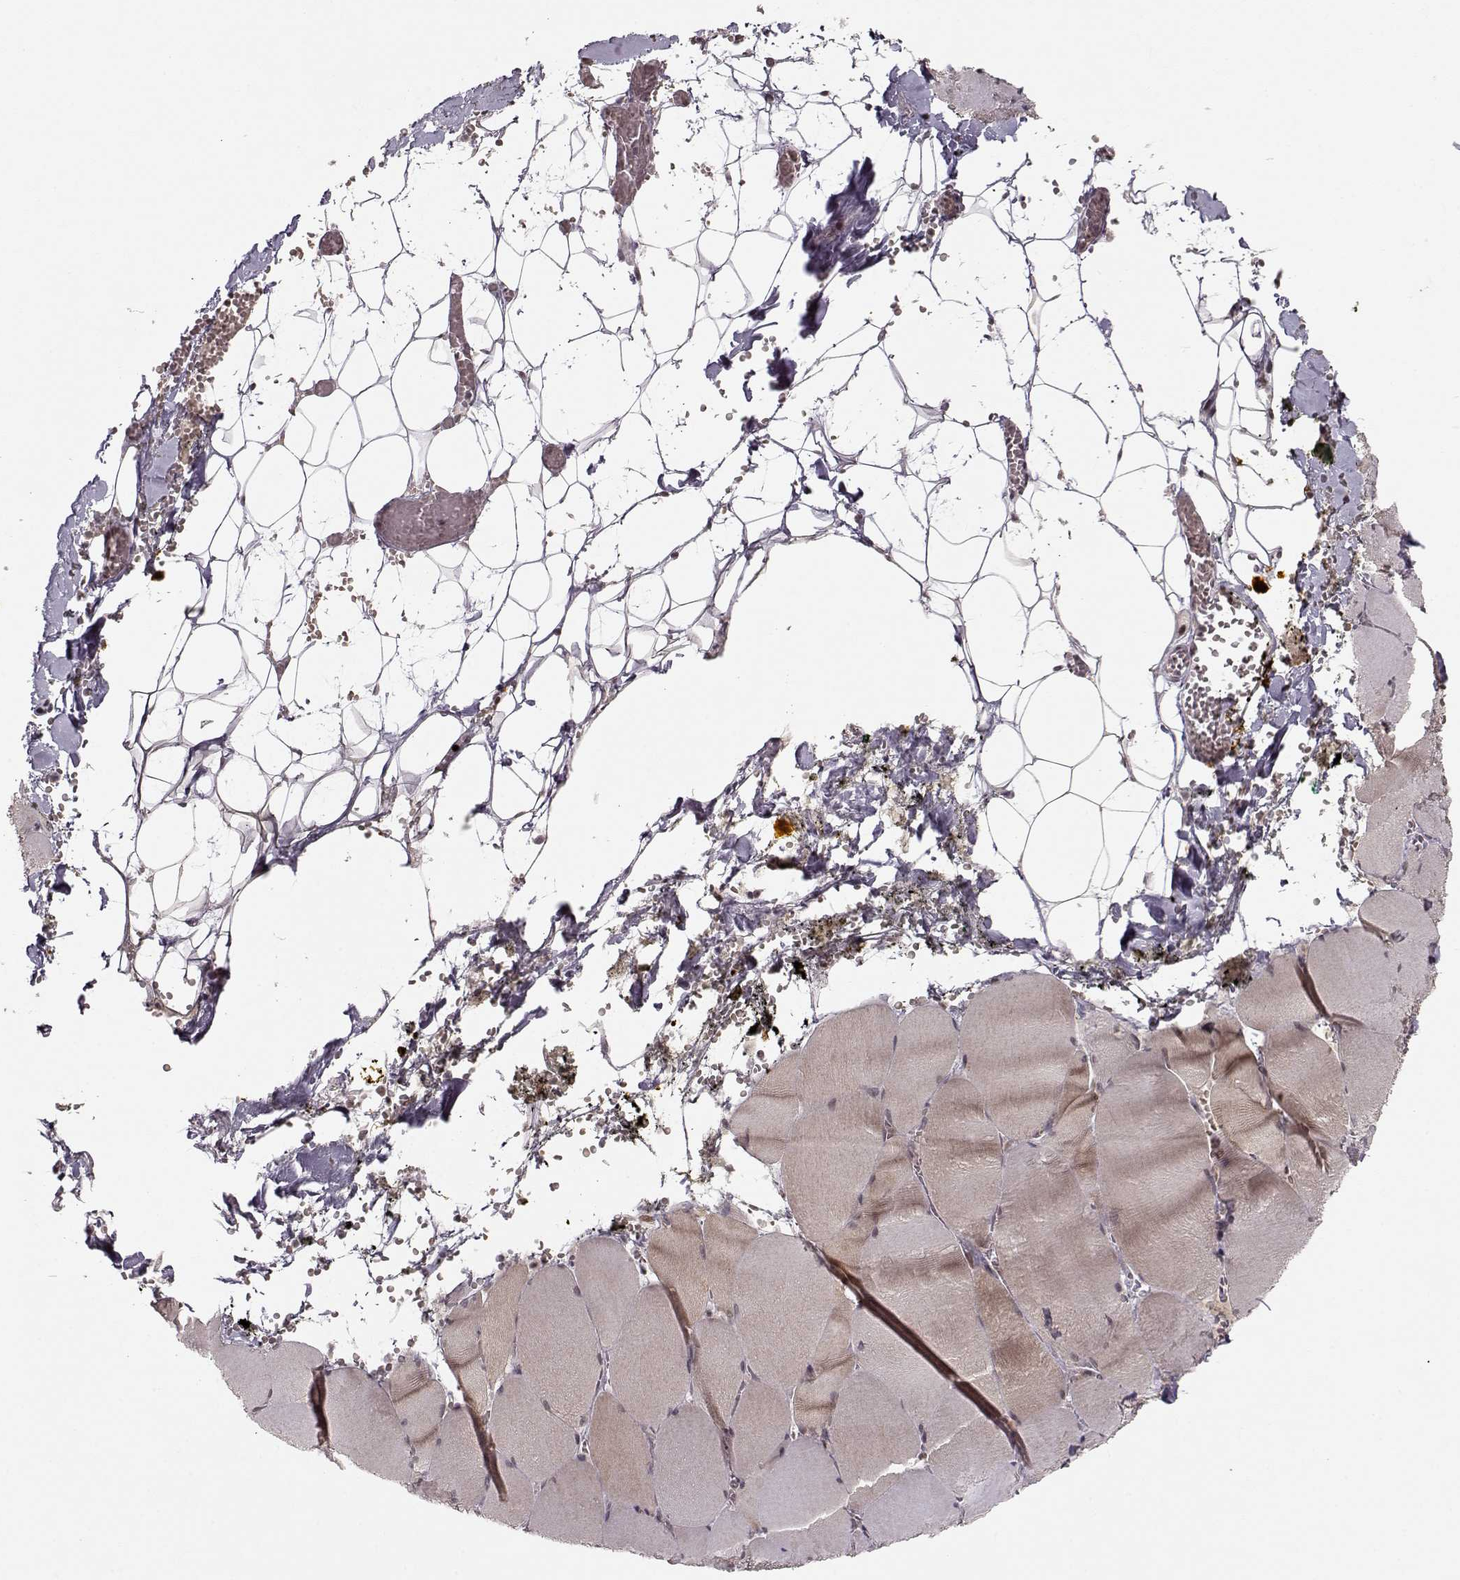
{"staining": {"intensity": "moderate", "quantity": "<25%", "location": "nuclear"}, "tissue": "skeletal muscle", "cell_type": "Myocytes", "image_type": "normal", "snomed": [{"axis": "morphology", "description": "Normal tissue, NOS"}, {"axis": "topography", "description": "Skeletal muscle"}], "caption": "Protein staining of normal skeletal muscle exhibits moderate nuclear expression in approximately <25% of myocytes. Nuclei are stained in blue.", "gene": "RAI1", "patient": {"sex": "male", "age": 56}}